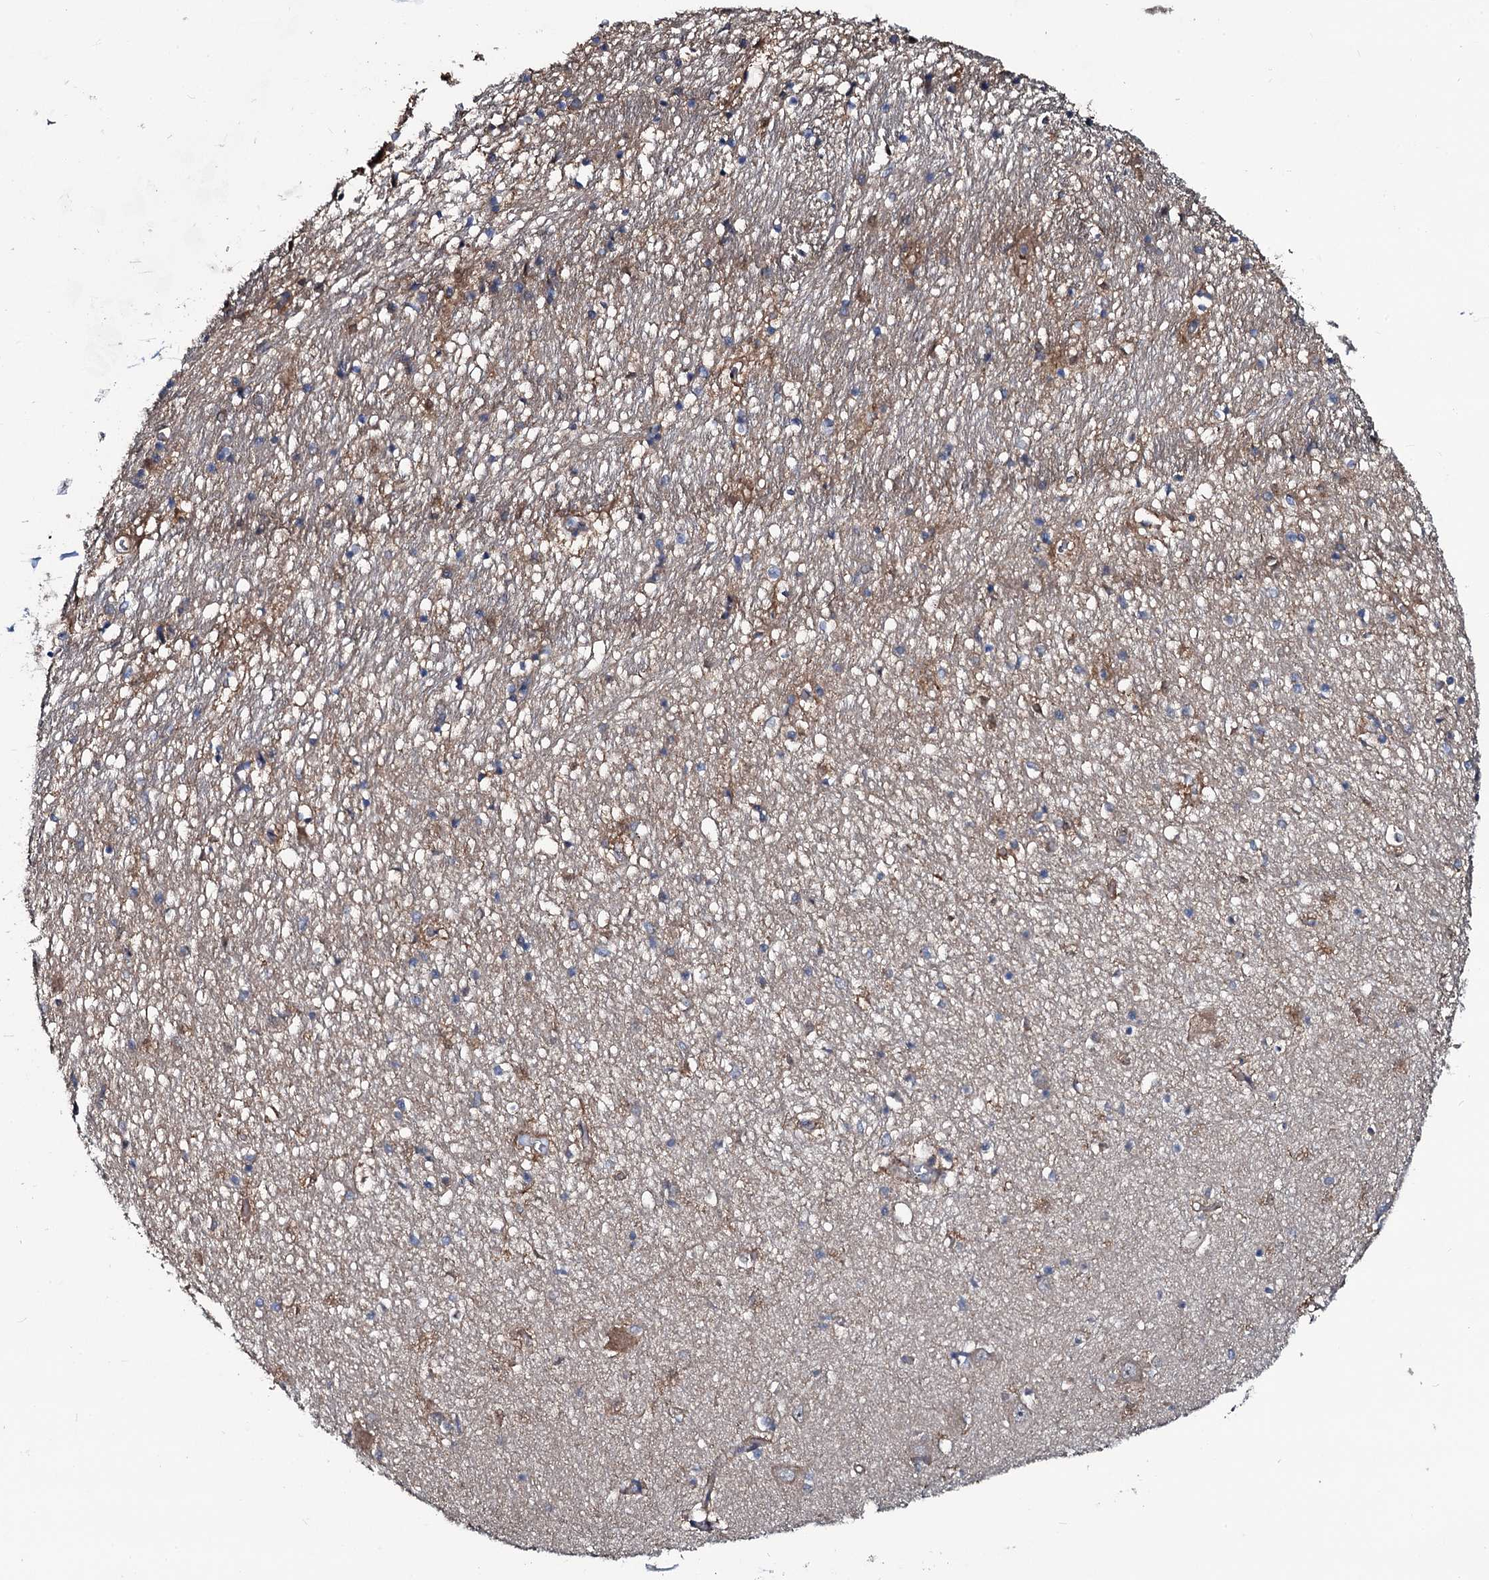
{"staining": {"intensity": "moderate", "quantity": "<25%", "location": "cytoplasmic/membranous"}, "tissue": "hippocampus", "cell_type": "Glial cells", "image_type": "normal", "snomed": [{"axis": "morphology", "description": "Normal tissue, NOS"}, {"axis": "topography", "description": "Hippocampus"}], "caption": "Glial cells show low levels of moderate cytoplasmic/membranous positivity in approximately <25% of cells in unremarkable hippocampus. The staining was performed using DAB (3,3'-diaminobenzidine), with brown indicating positive protein expression. Nuclei are stained blue with hematoxylin.", "gene": "USPL1", "patient": {"sex": "female", "age": 64}}